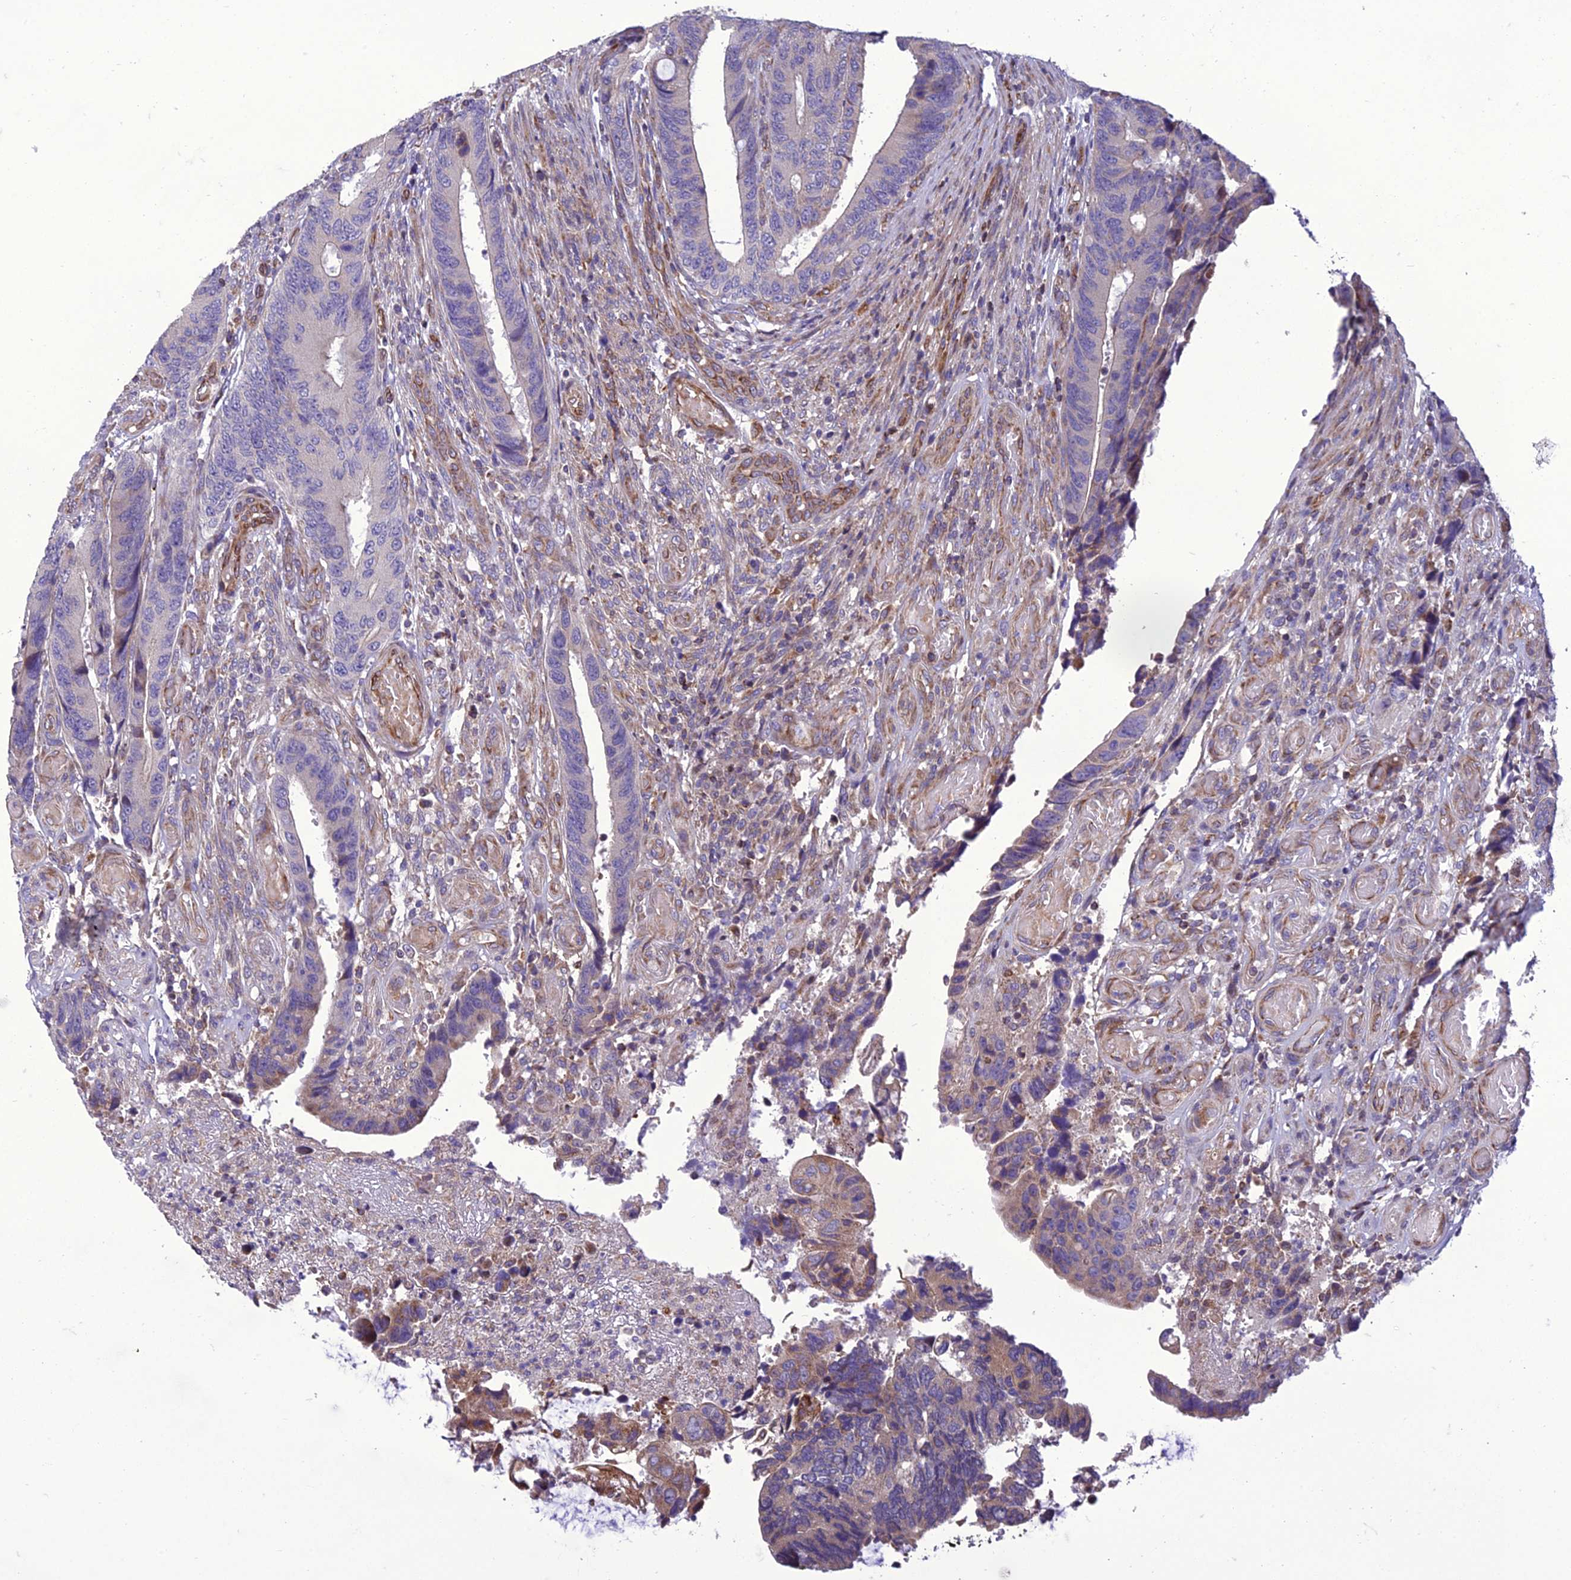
{"staining": {"intensity": "moderate", "quantity": "<25%", "location": "cytoplasmic/membranous"}, "tissue": "colorectal cancer", "cell_type": "Tumor cells", "image_type": "cancer", "snomed": [{"axis": "morphology", "description": "Adenocarcinoma, NOS"}, {"axis": "topography", "description": "Colon"}], "caption": "Immunohistochemical staining of colorectal adenocarcinoma displays low levels of moderate cytoplasmic/membranous protein staining in approximately <25% of tumor cells. (Stains: DAB (3,3'-diaminobenzidine) in brown, nuclei in blue, Microscopy: brightfield microscopy at high magnification).", "gene": "GIMAP1", "patient": {"sex": "male", "age": 87}}